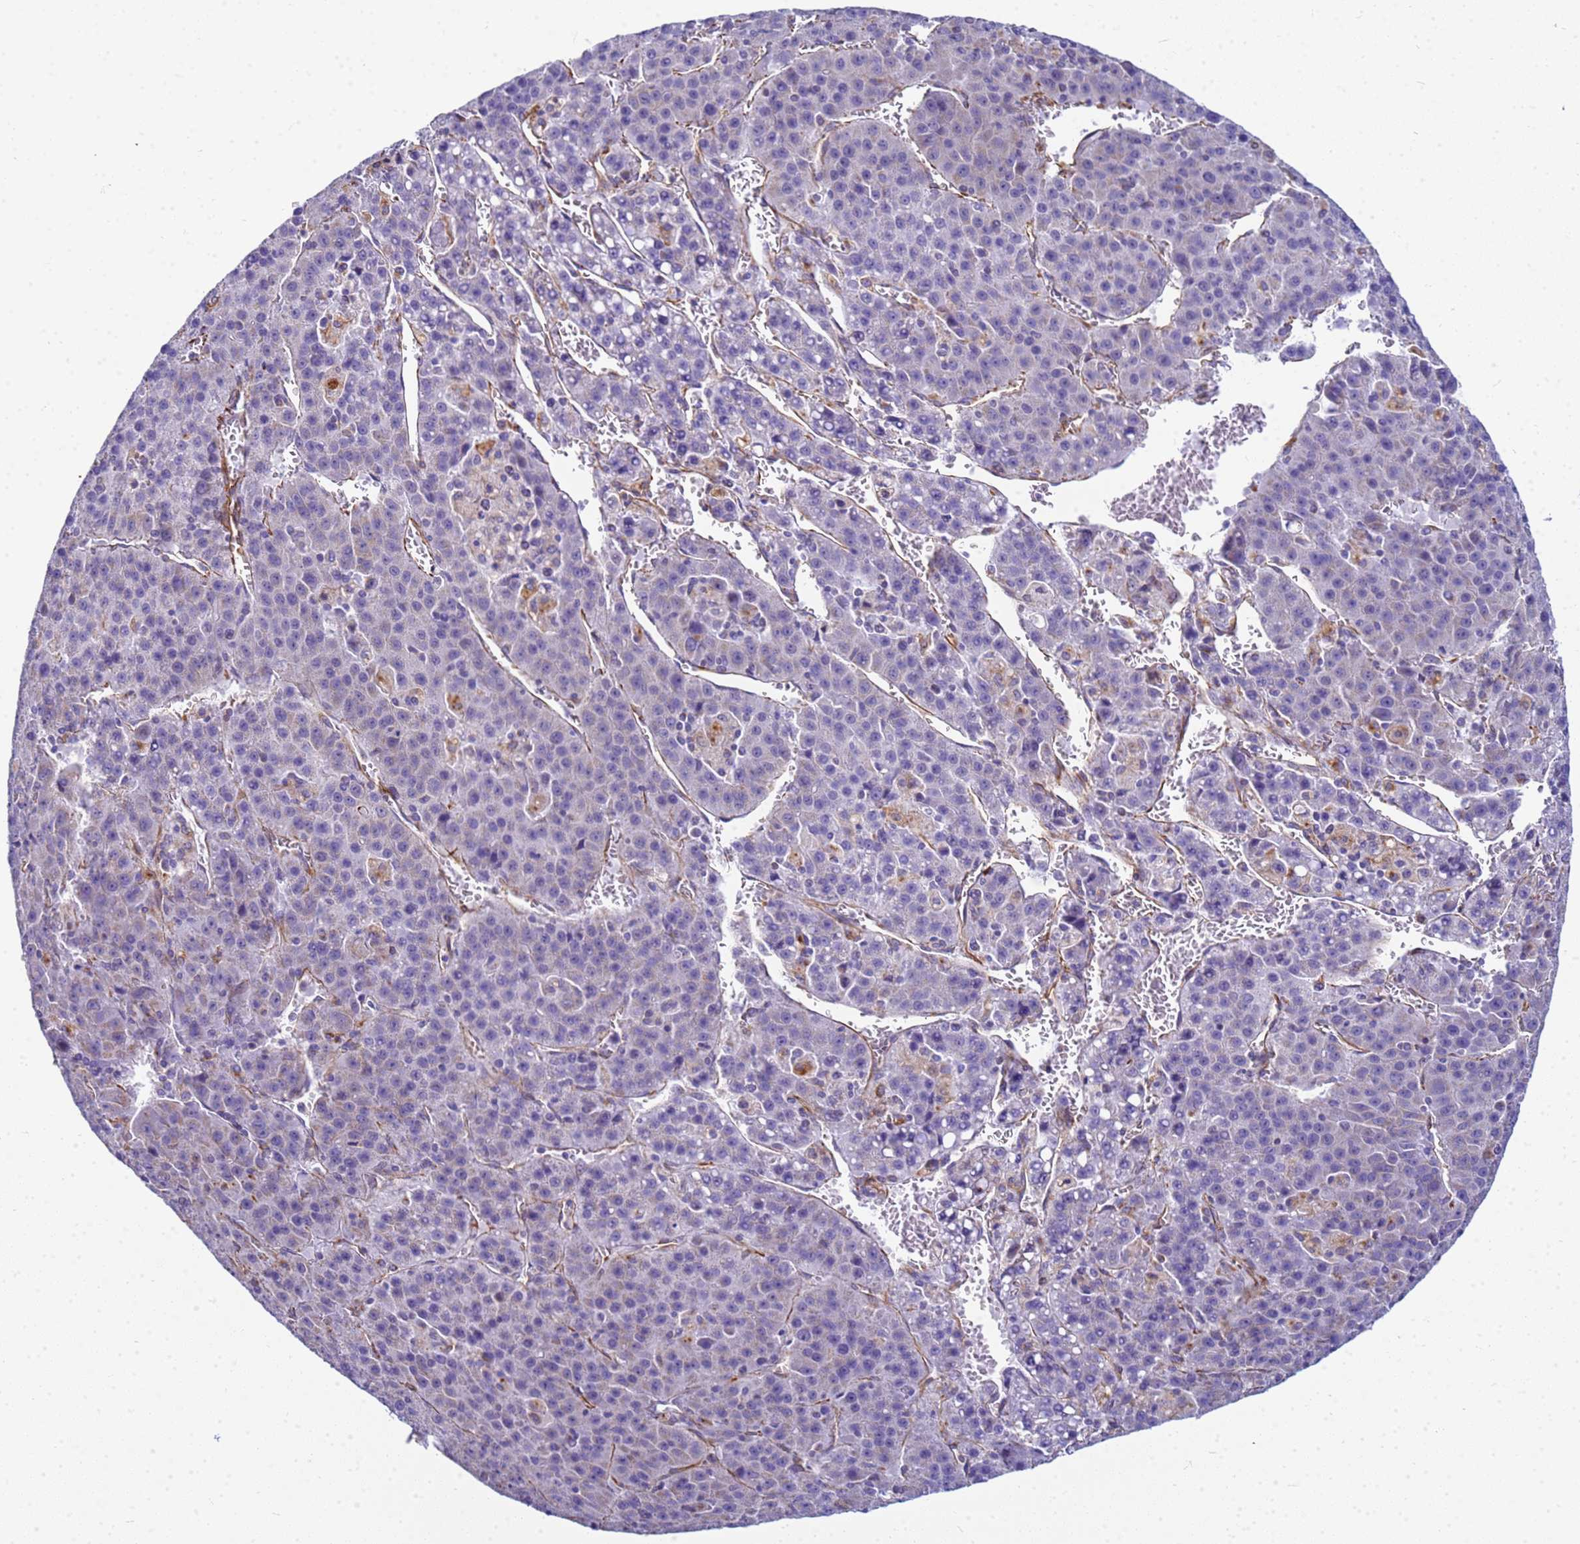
{"staining": {"intensity": "weak", "quantity": "<25%", "location": "cytoplasmic/membranous"}, "tissue": "liver cancer", "cell_type": "Tumor cells", "image_type": "cancer", "snomed": [{"axis": "morphology", "description": "Carcinoma, Hepatocellular, NOS"}, {"axis": "topography", "description": "Liver"}], "caption": "Immunohistochemical staining of liver cancer demonstrates no significant expression in tumor cells.", "gene": "UBXN2B", "patient": {"sex": "female", "age": 53}}